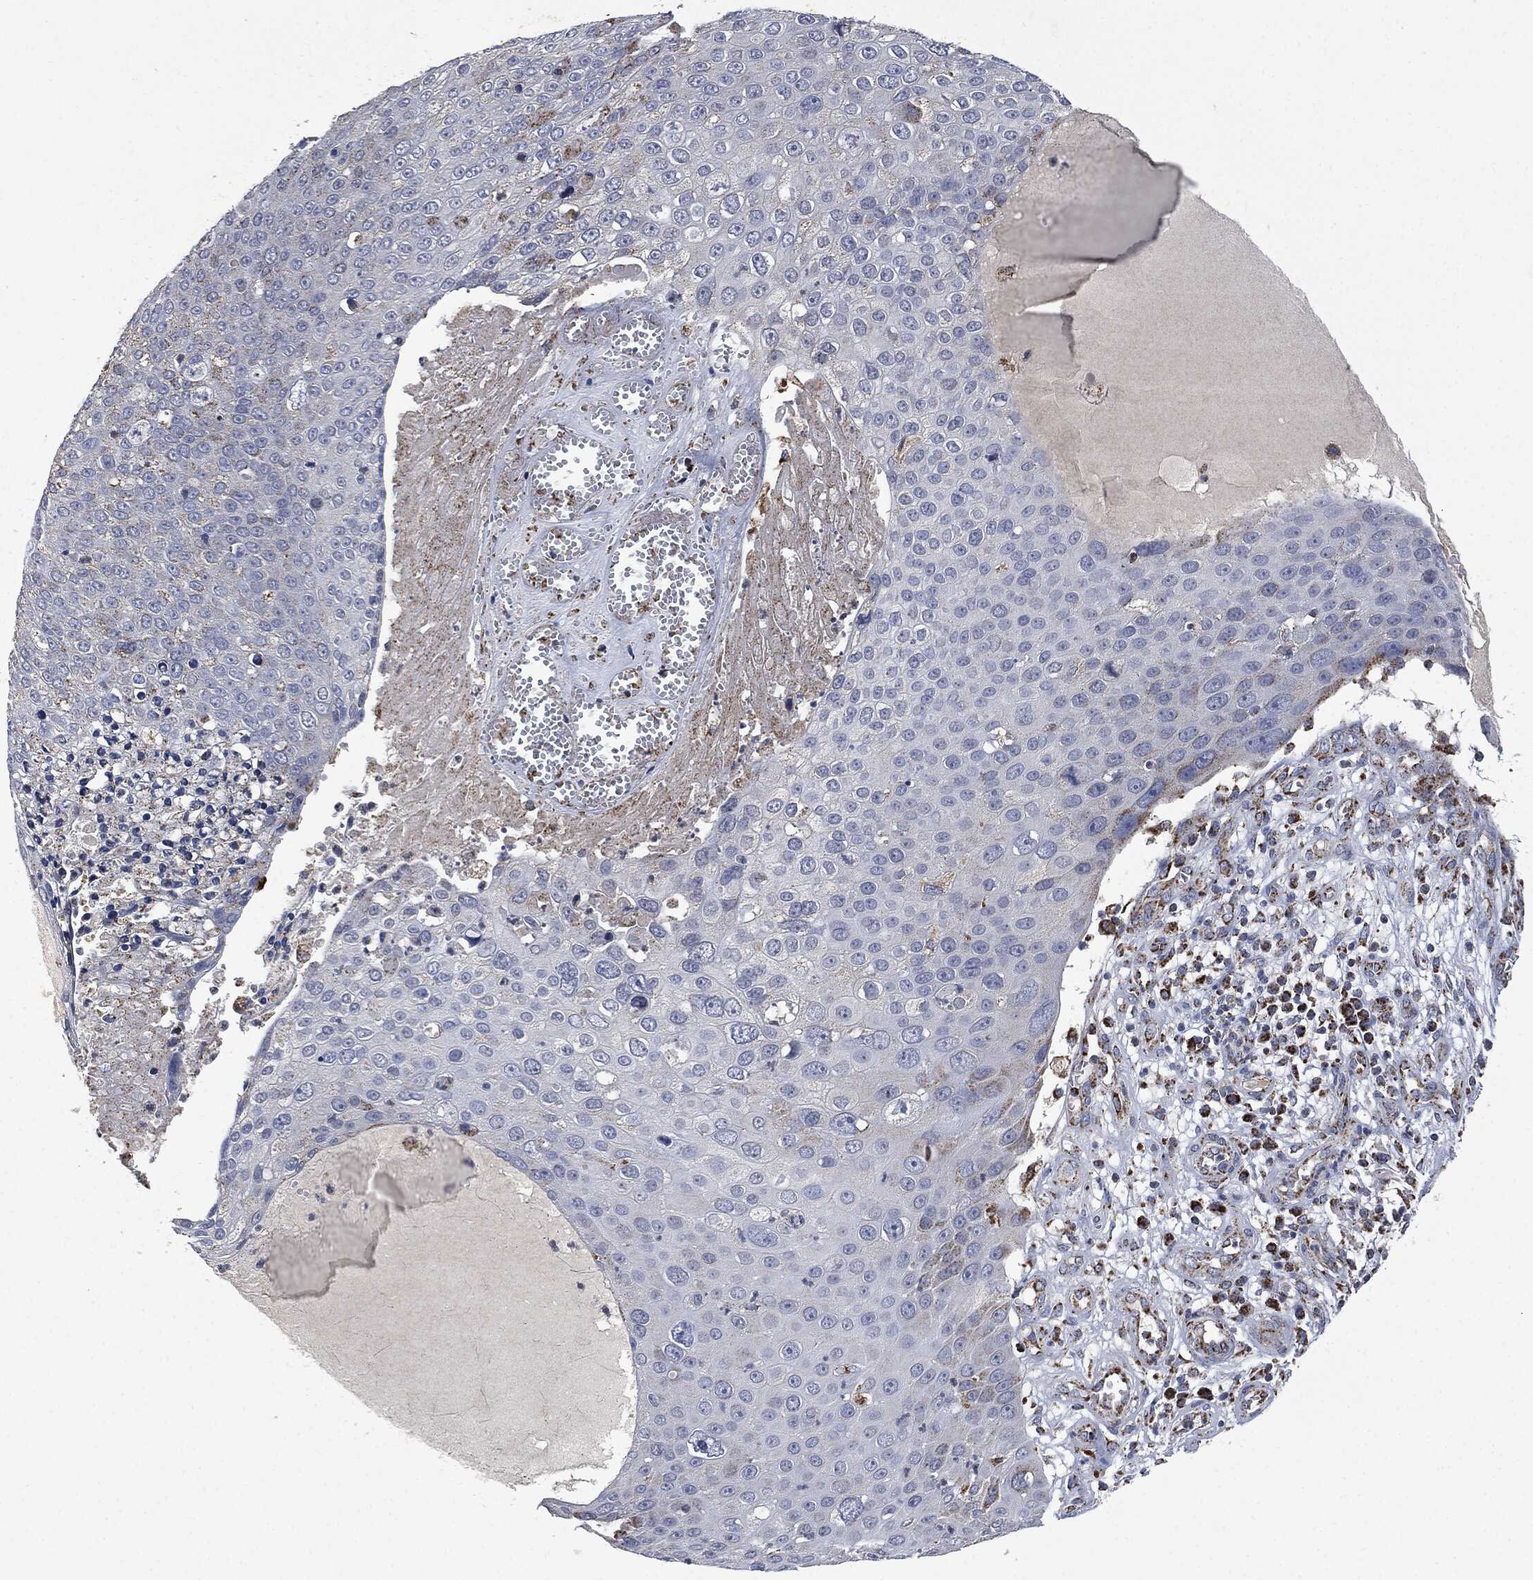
{"staining": {"intensity": "weak", "quantity": "25%-75%", "location": "cytoplasmic/membranous"}, "tissue": "skin cancer", "cell_type": "Tumor cells", "image_type": "cancer", "snomed": [{"axis": "morphology", "description": "Squamous cell carcinoma, NOS"}, {"axis": "topography", "description": "Skin"}], "caption": "This image reveals immunohistochemistry staining of human skin cancer, with low weak cytoplasmic/membranous expression in about 25%-75% of tumor cells.", "gene": "RYK", "patient": {"sex": "male", "age": 71}}